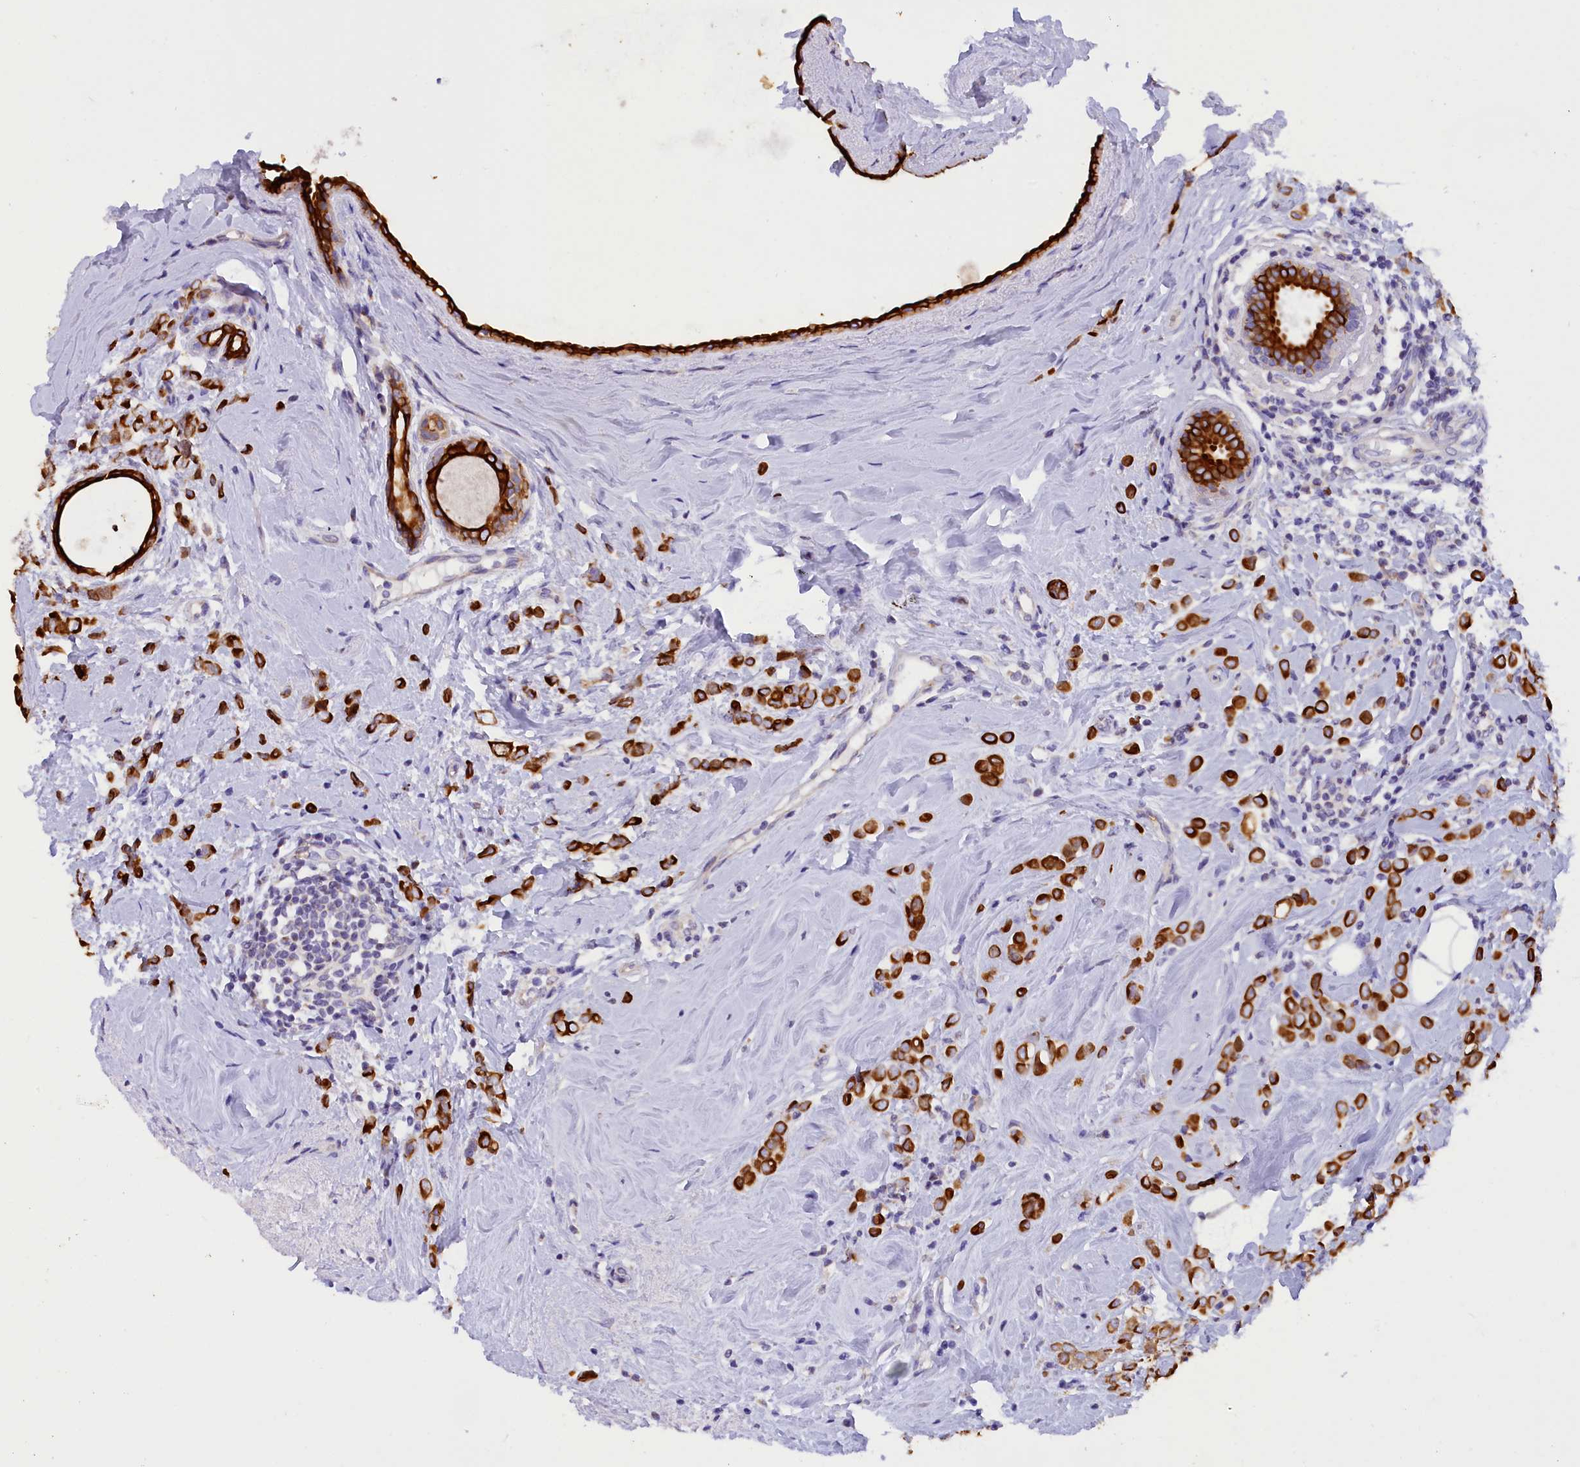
{"staining": {"intensity": "strong", "quantity": ">75%", "location": "cytoplasmic/membranous"}, "tissue": "breast cancer", "cell_type": "Tumor cells", "image_type": "cancer", "snomed": [{"axis": "morphology", "description": "Lobular carcinoma"}, {"axis": "topography", "description": "Breast"}], "caption": "Brown immunohistochemical staining in human breast lobular carcinoma reveals strong cytoplasmic/membranous expression in about >75% of tumor cells. (DAB (3,3'-diaminobenzidine) IHC with brightfield microscopy, high magnification).", "gene": "PKIA", "patient": {"sex": "female", "age": 47}}